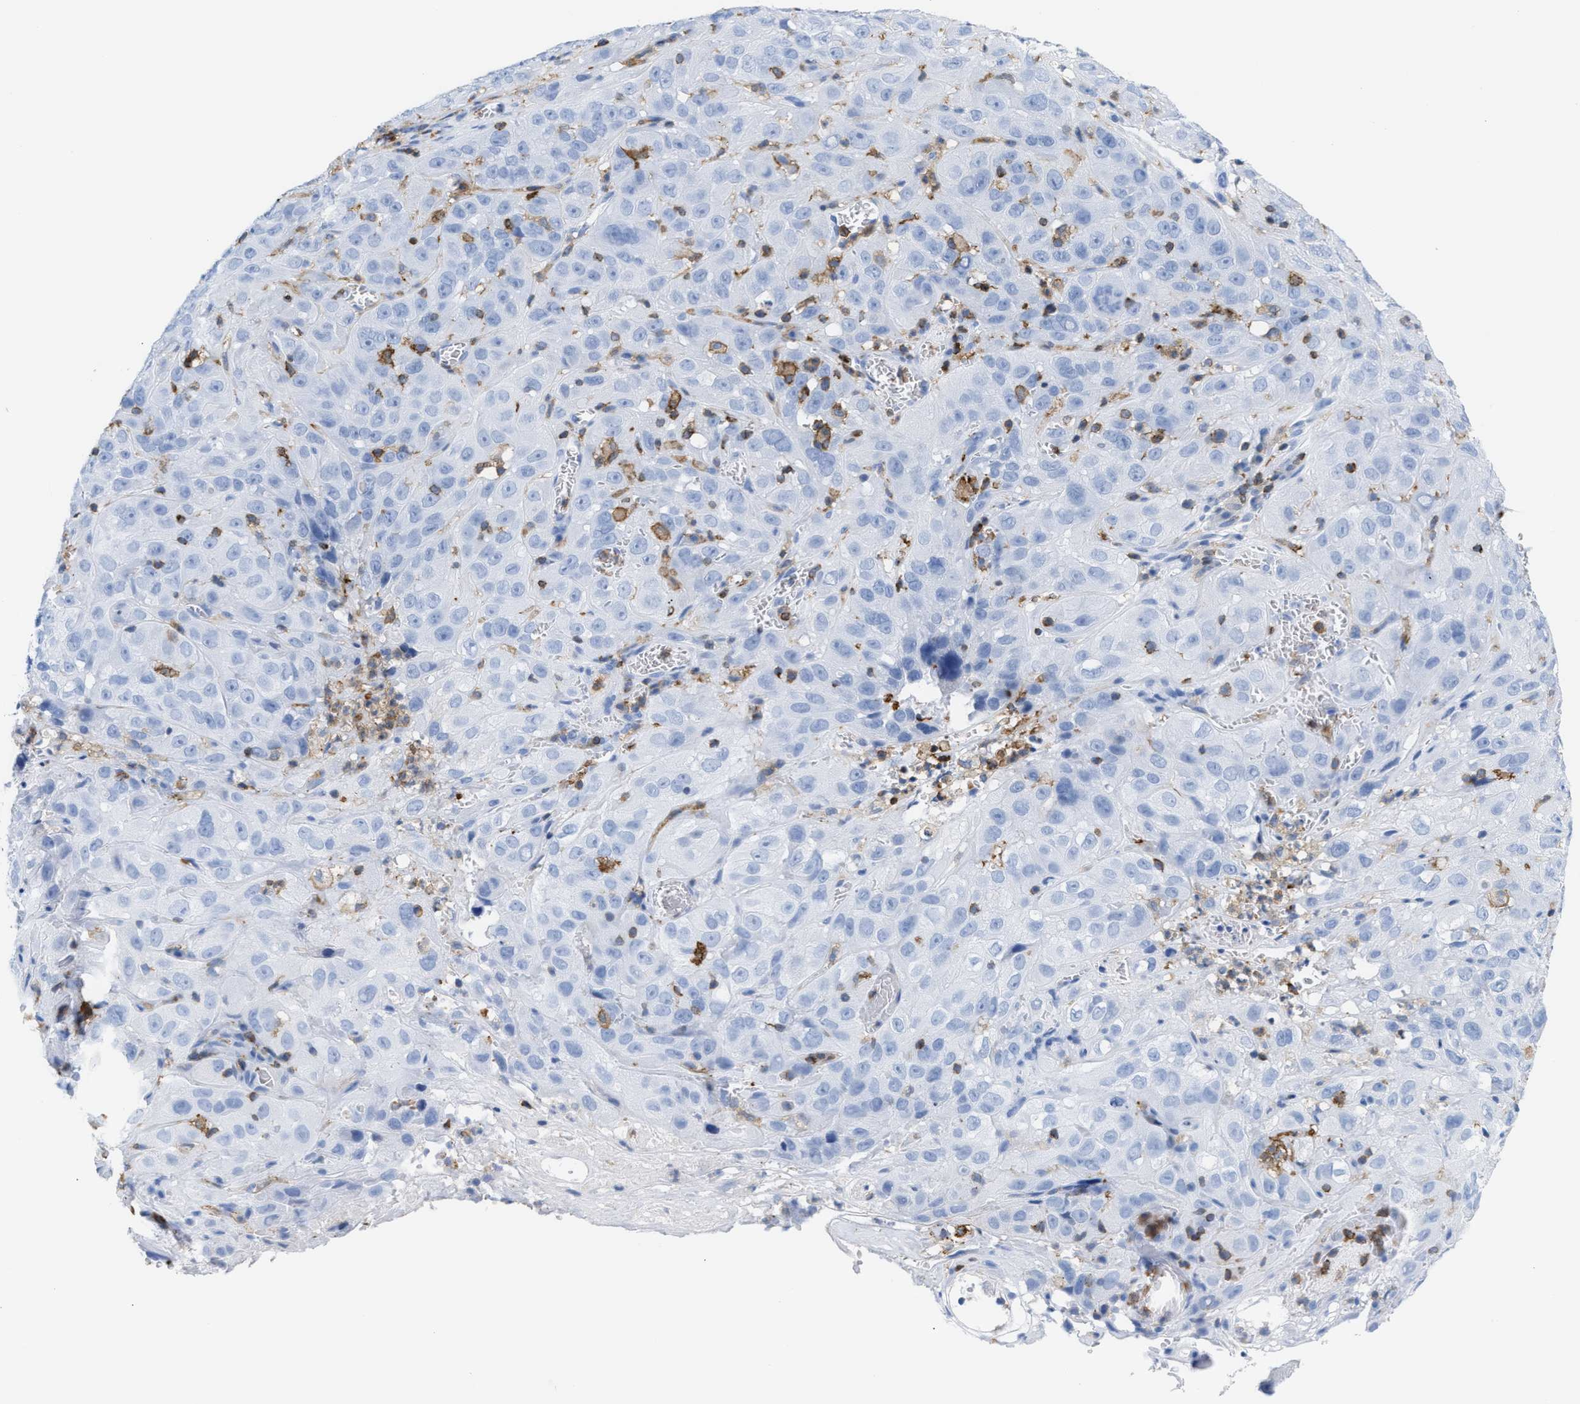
{"staining": {"intensity": "negative", "quantity": "none", "location": "none"}, "tissue": "cervical cancer", "cell_type": "Tumor cells", "image_type": "cancer", "snomed": [{"axis": "morphology", "description": "Squamous cell carcinoma, NOS"}, {"axis": "topography", "description": "Cervix"}], "caption": "The micrograph exhibits no staining of tumor cells in squamous cell carcinoma (cervical).", "gene": "LCP1", "patient": {"sex": "female", "age": 32}}